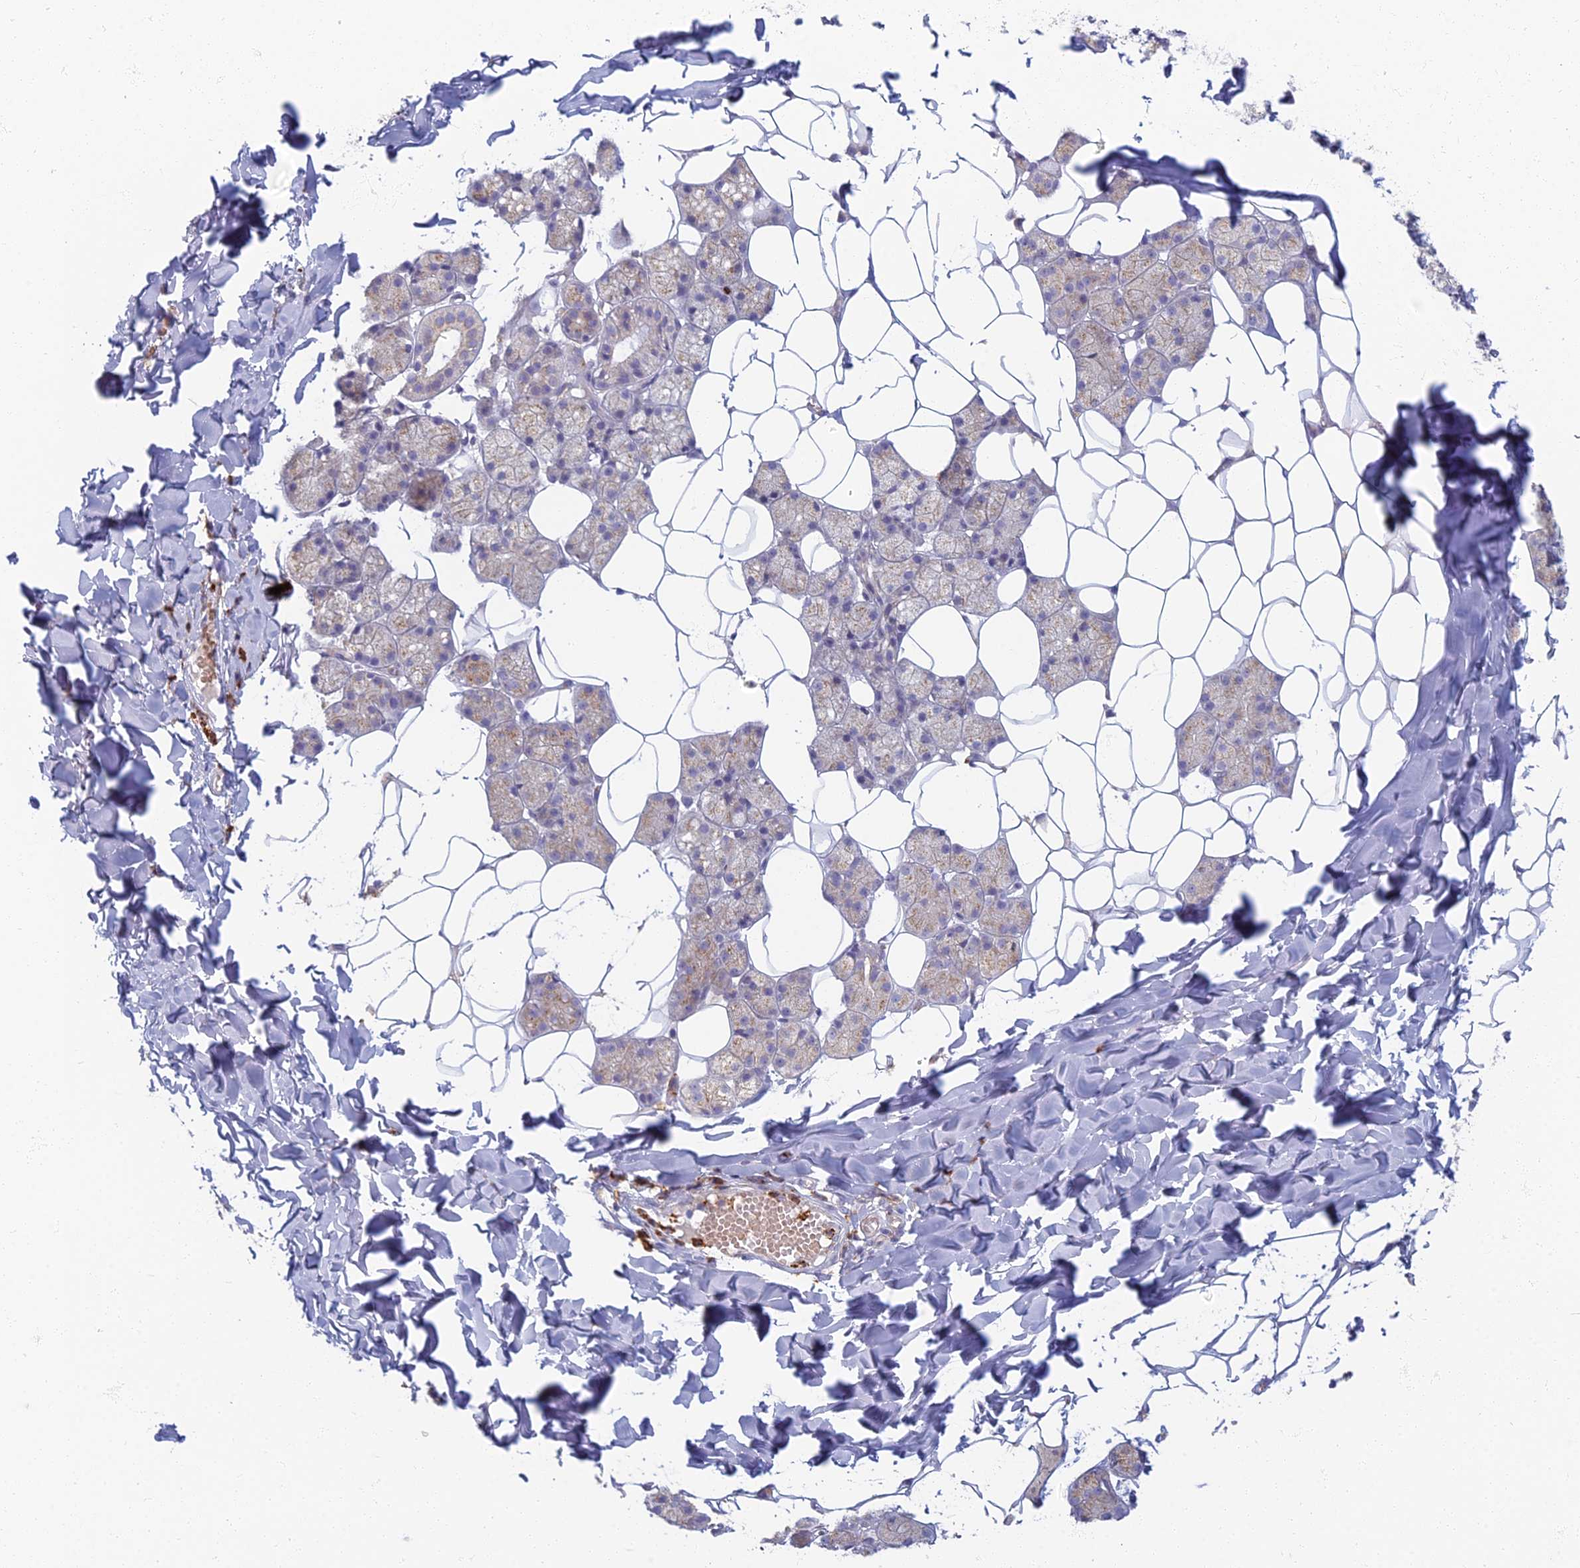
{"staining": {"intensity": "moderate", "quantity": "<25%", "location": "cytoplasmic/membranous"}, "tissue": "salivary gland", "cell_type": "Glandular cells", "image_type": "normal", "snomed": [{"axis": "morphology", "description": "Normal tissue, NOS"}, {"axis": "topography", "description": "Salivary gland"}], "caption": "Human salivary gland stained with a brown dye displays moderate cytoplasmic/membranous positive positivity in about <25% of glandular cells.", "gene": "PROX2", "patient": {"sex": "female", "age": 33}}